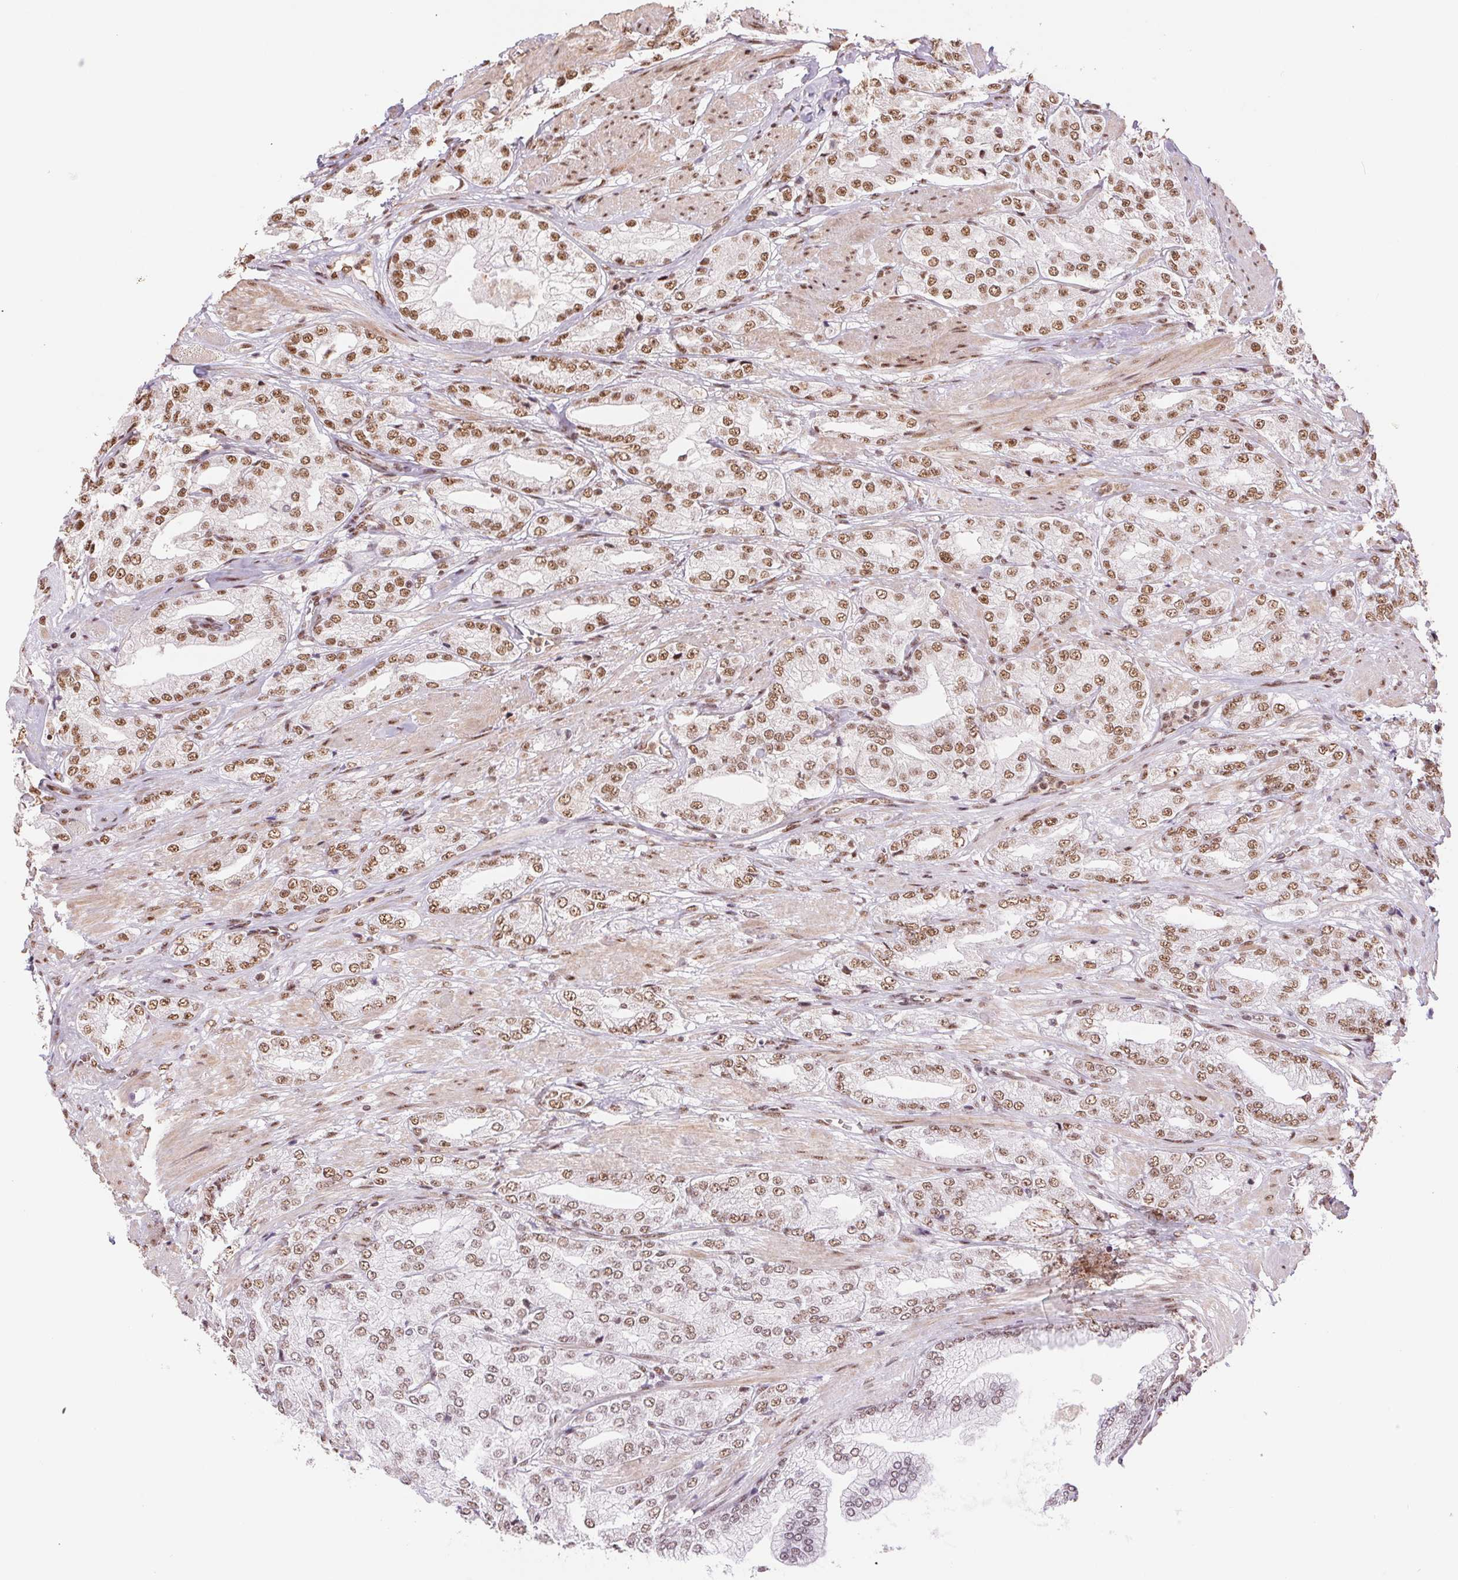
{"staining": {"intensity": "moderate", "quantity": "25%-75%", "location": "nuclear"}, "tissue": "prostate cancer", "cell_type": "Tumor cells", "image_type": "cancer", "snomed": [{"axis": "morphology", "description": "Adenocarcinoma, High grade"}, {"axis": "topography", "description": "Prostate"}], "caption": "Approximately 25%-75% of tumor cells in human high-grade adenocarcinoma (prostate) demonstrate moderate nuclear protein positivity as visualized by brown immunohistochemical staining.", "gene": "SREK1", "patient": {"sex": "male", "age": 68}}